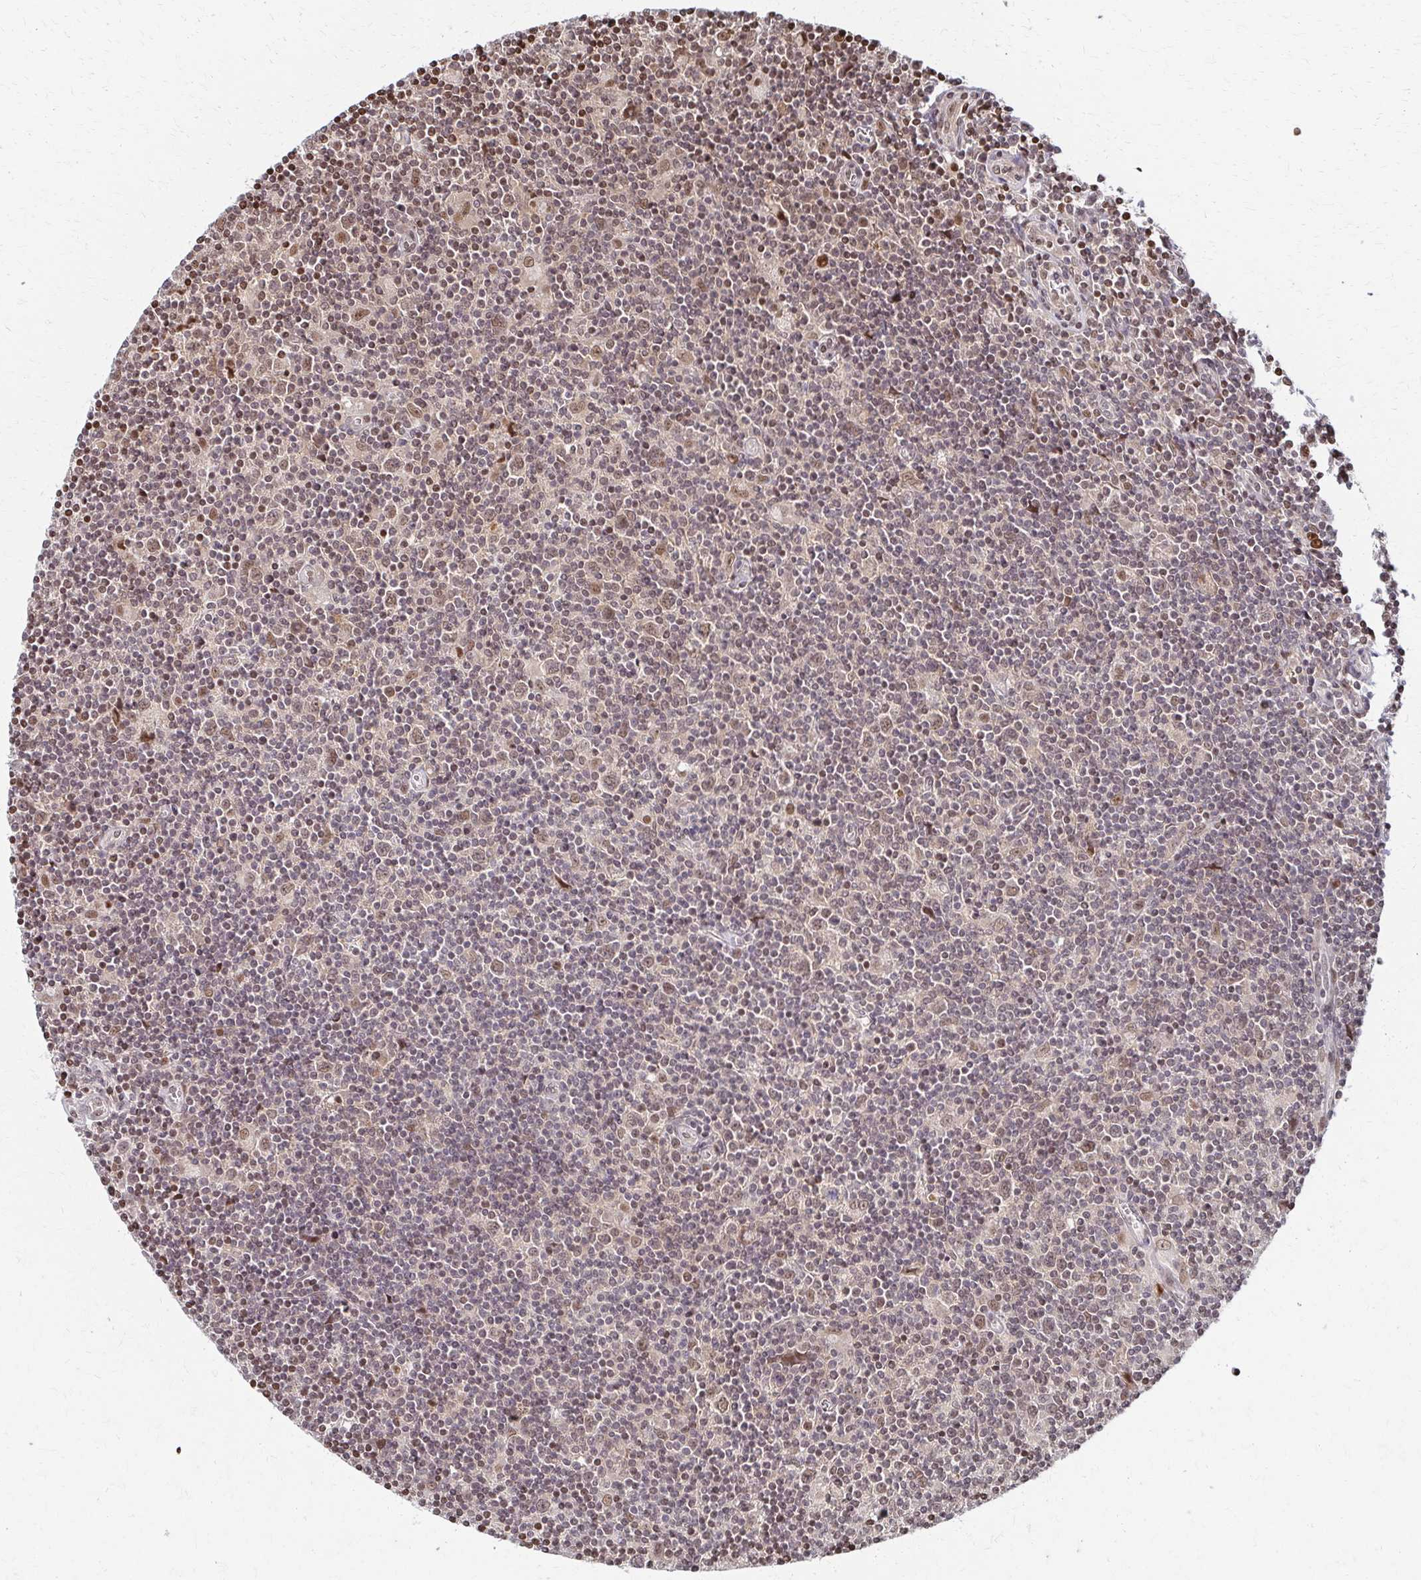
{"staining": {"intensity": "weak", "quantity": ">75%", "location": "nuclear"}, "tissue": "lymphoma", "cell_type": "Tumor cells", "image_type": "cancer", "snomed": [{"axis": "morphology", "description": "Hodgkin's disease, NOS"}, {"axis": "topography", "description": "Lymph node"}], "caption": "An immunohistochemistry (IHC) histopathology image of neoplastic tissue is shown. Protein staining in brown labels weak nuclear positivity in Hodgkin's disease within tumor cells.", "gene": "PSMD7", "patient": {"sex": "male", "age": 40}}